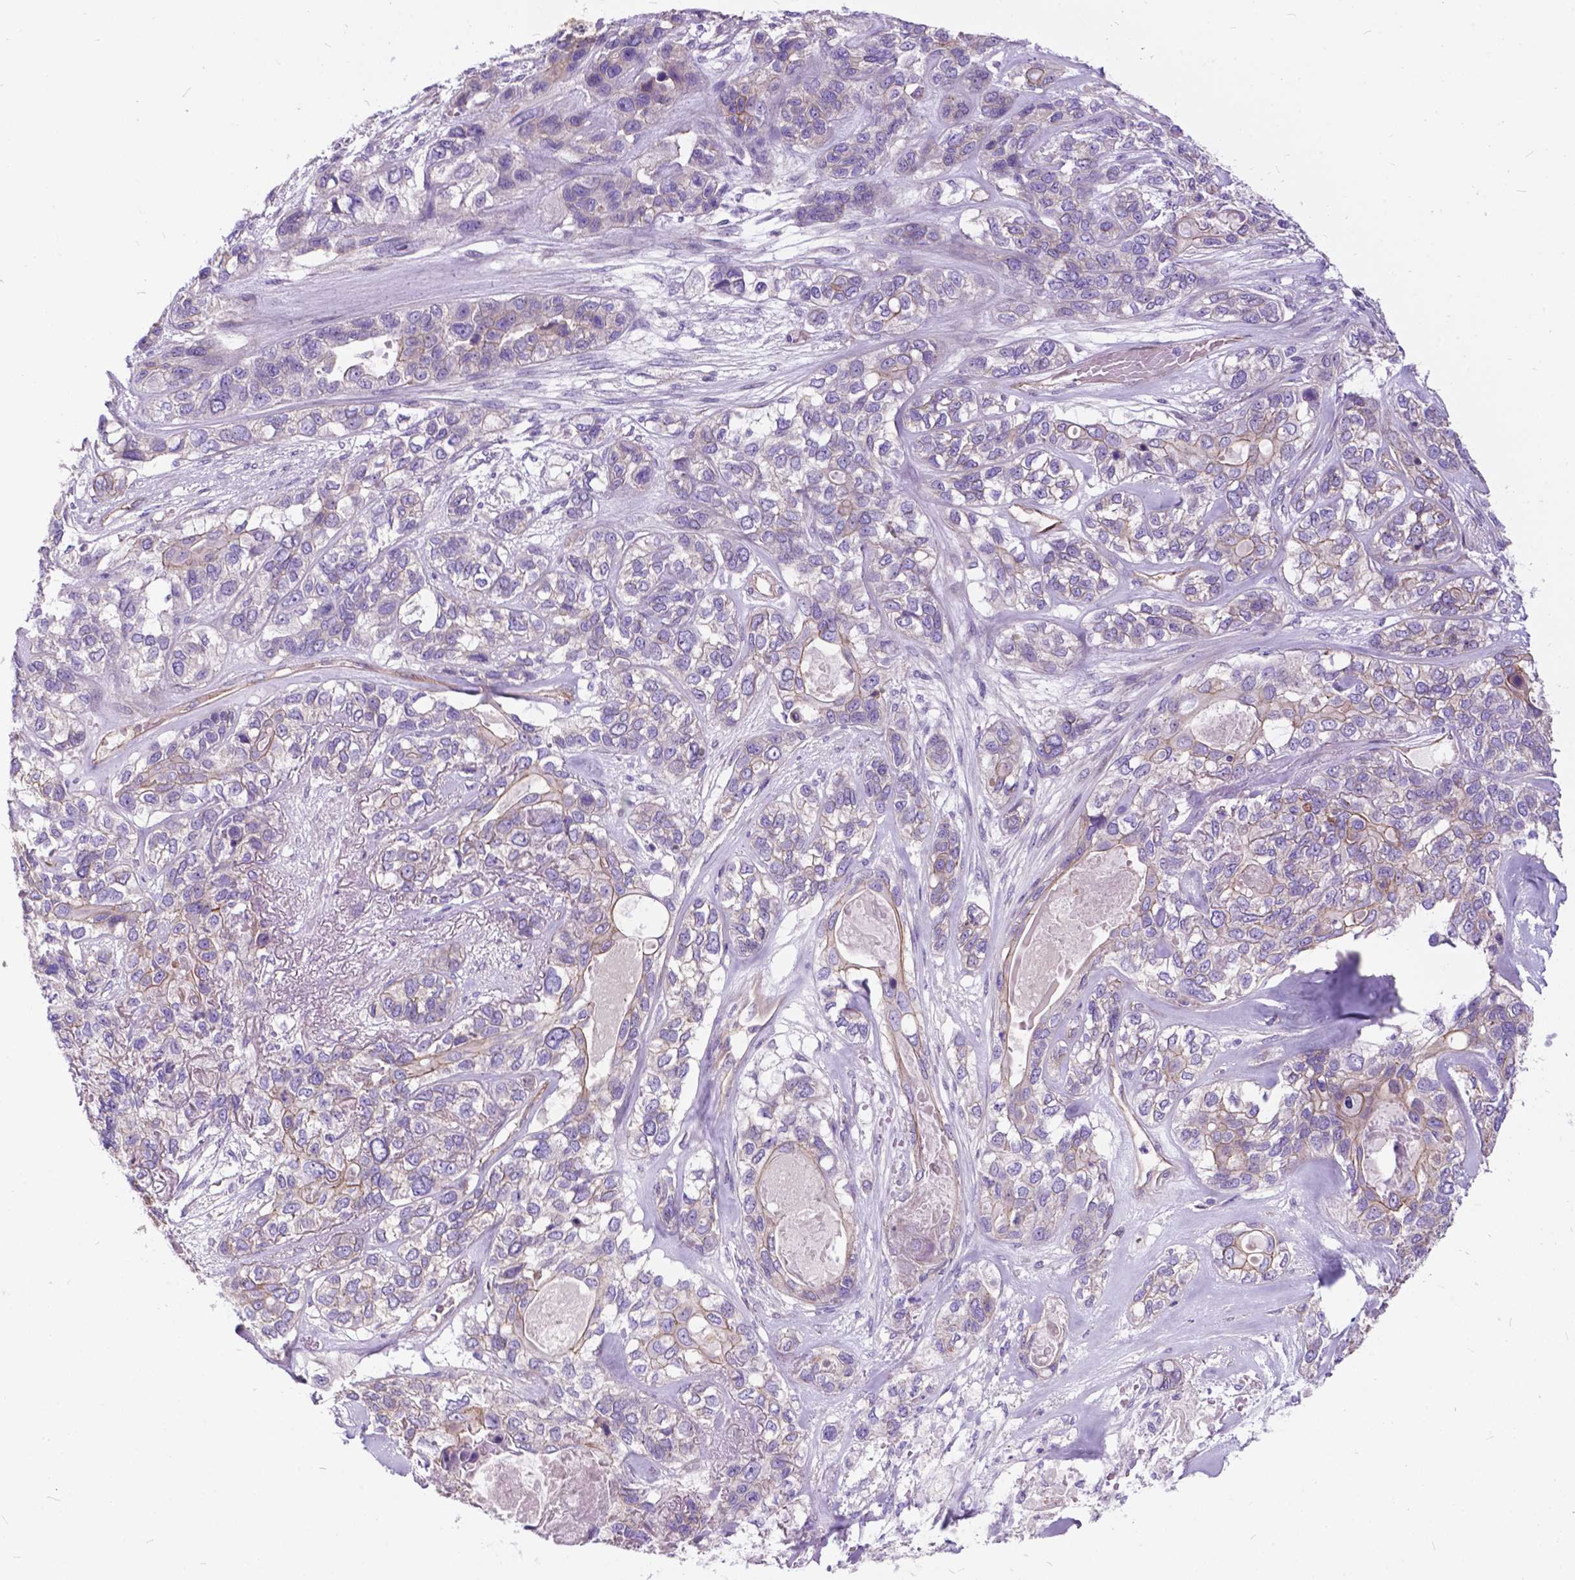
{"staining": {"intensity": "weak", "quantity": "<25%", "location": "cytoplasmic/membranous"}, "tissue": "lung cancer", "cell_type": "Tumor cells", "image_type": "cancer", "snomed": [{"axis": "morphology", "description": "Squamous cell carcinoma, NOS"}, {"axis": "topography", "description": "Lung"}], "caption": "This is an immunohistochemistry (IHC) micrograph of lung squamous cell carcinoma. There is no expression in tumor cells.", "gene": "FLT4", "patient": {"sex": "female", "age": 70}}